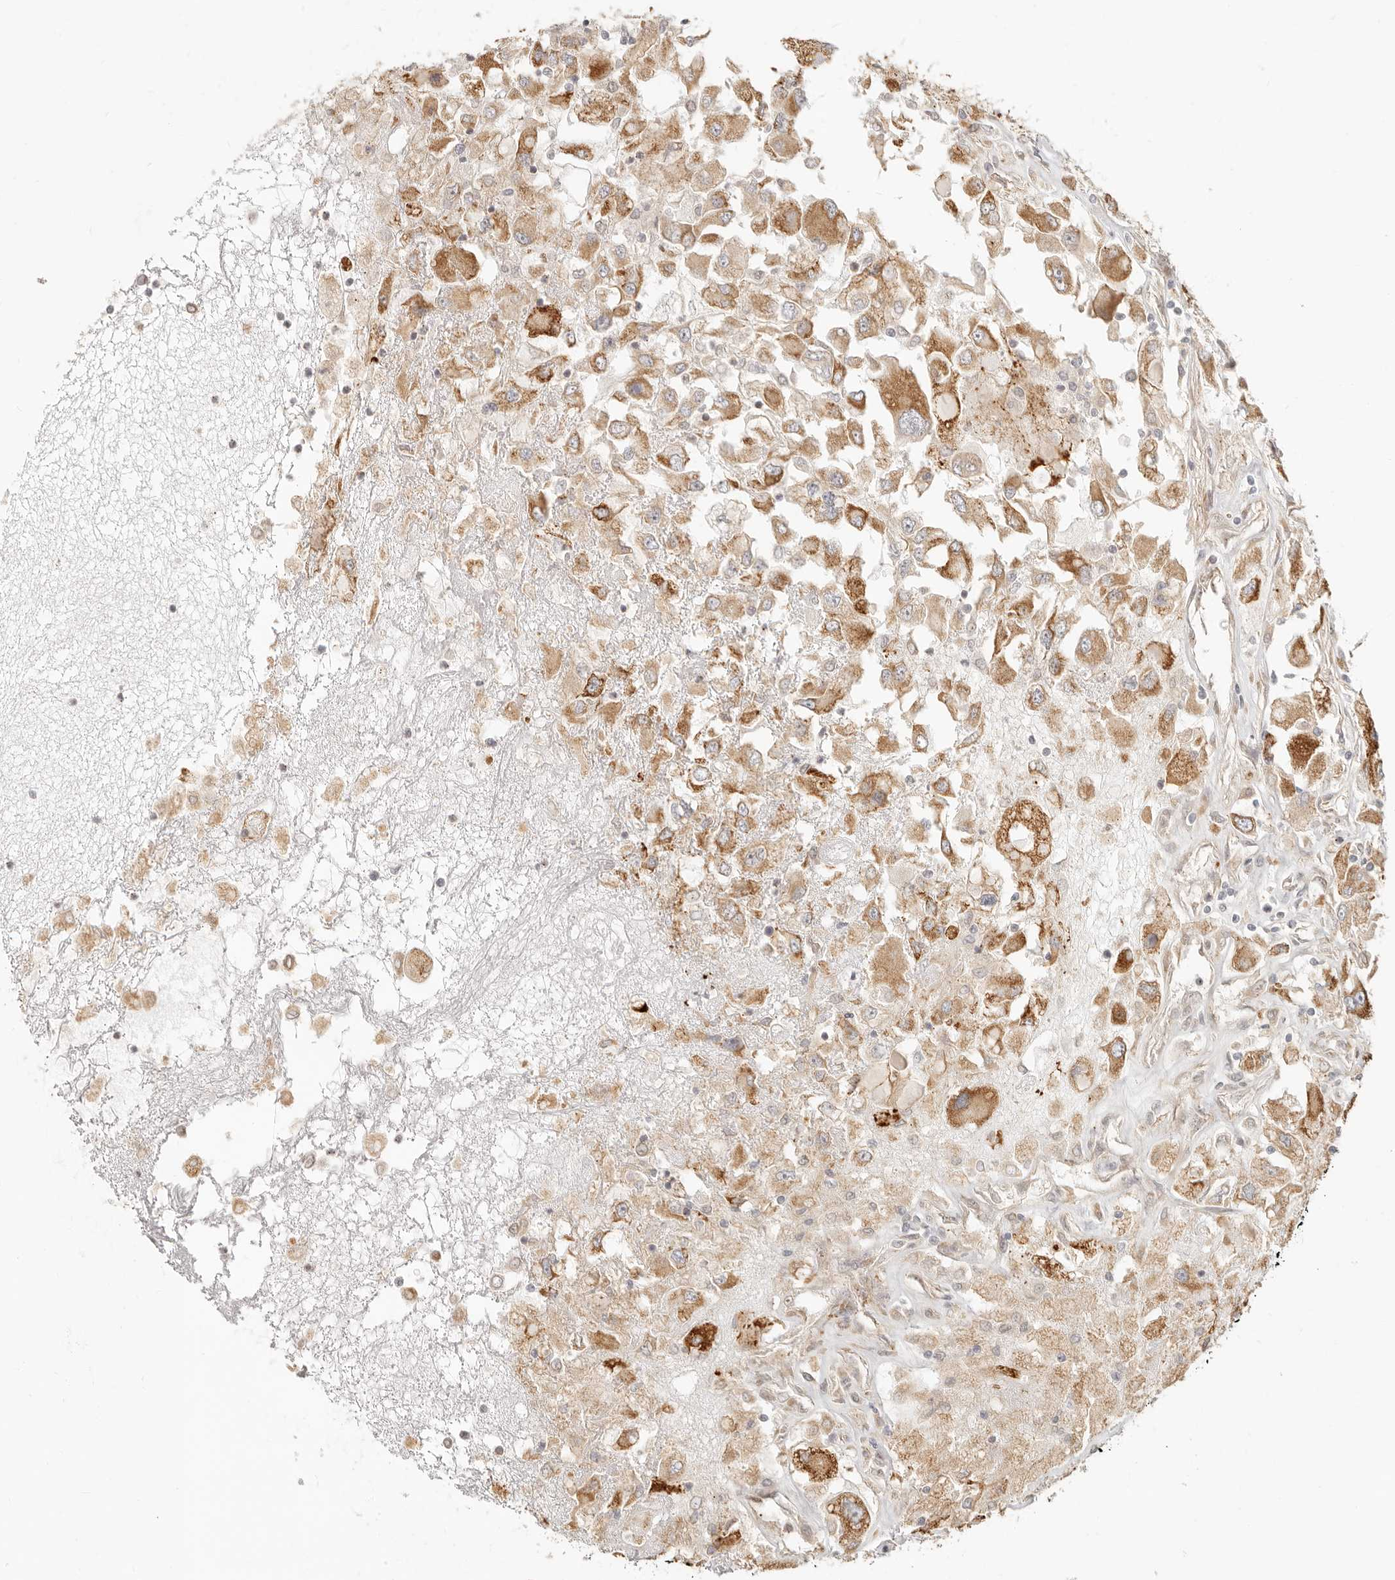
{"staining": {"intensity": "moderate", "quantity": ">75%", "location": "cytoplasmic/membranous"}, "tissue": "renal cancer", "cell_type": "Tumor cells", "image_type": "cancer", "snomed": [{"axis": "morphology", "description": "Adenocarcinoma, NOS"}, {"axis": "topography", "description": "Kidney"}], "caption": "Approximately >75% of tumor cells in human adenocarcinoma (renal) demonstrate moderate cytoplasmic/membranous protein staining as visualized by brown immunohistochemical staining.", "gene": "TUFT1", "patient": {"sex": "female", "age": 52}}